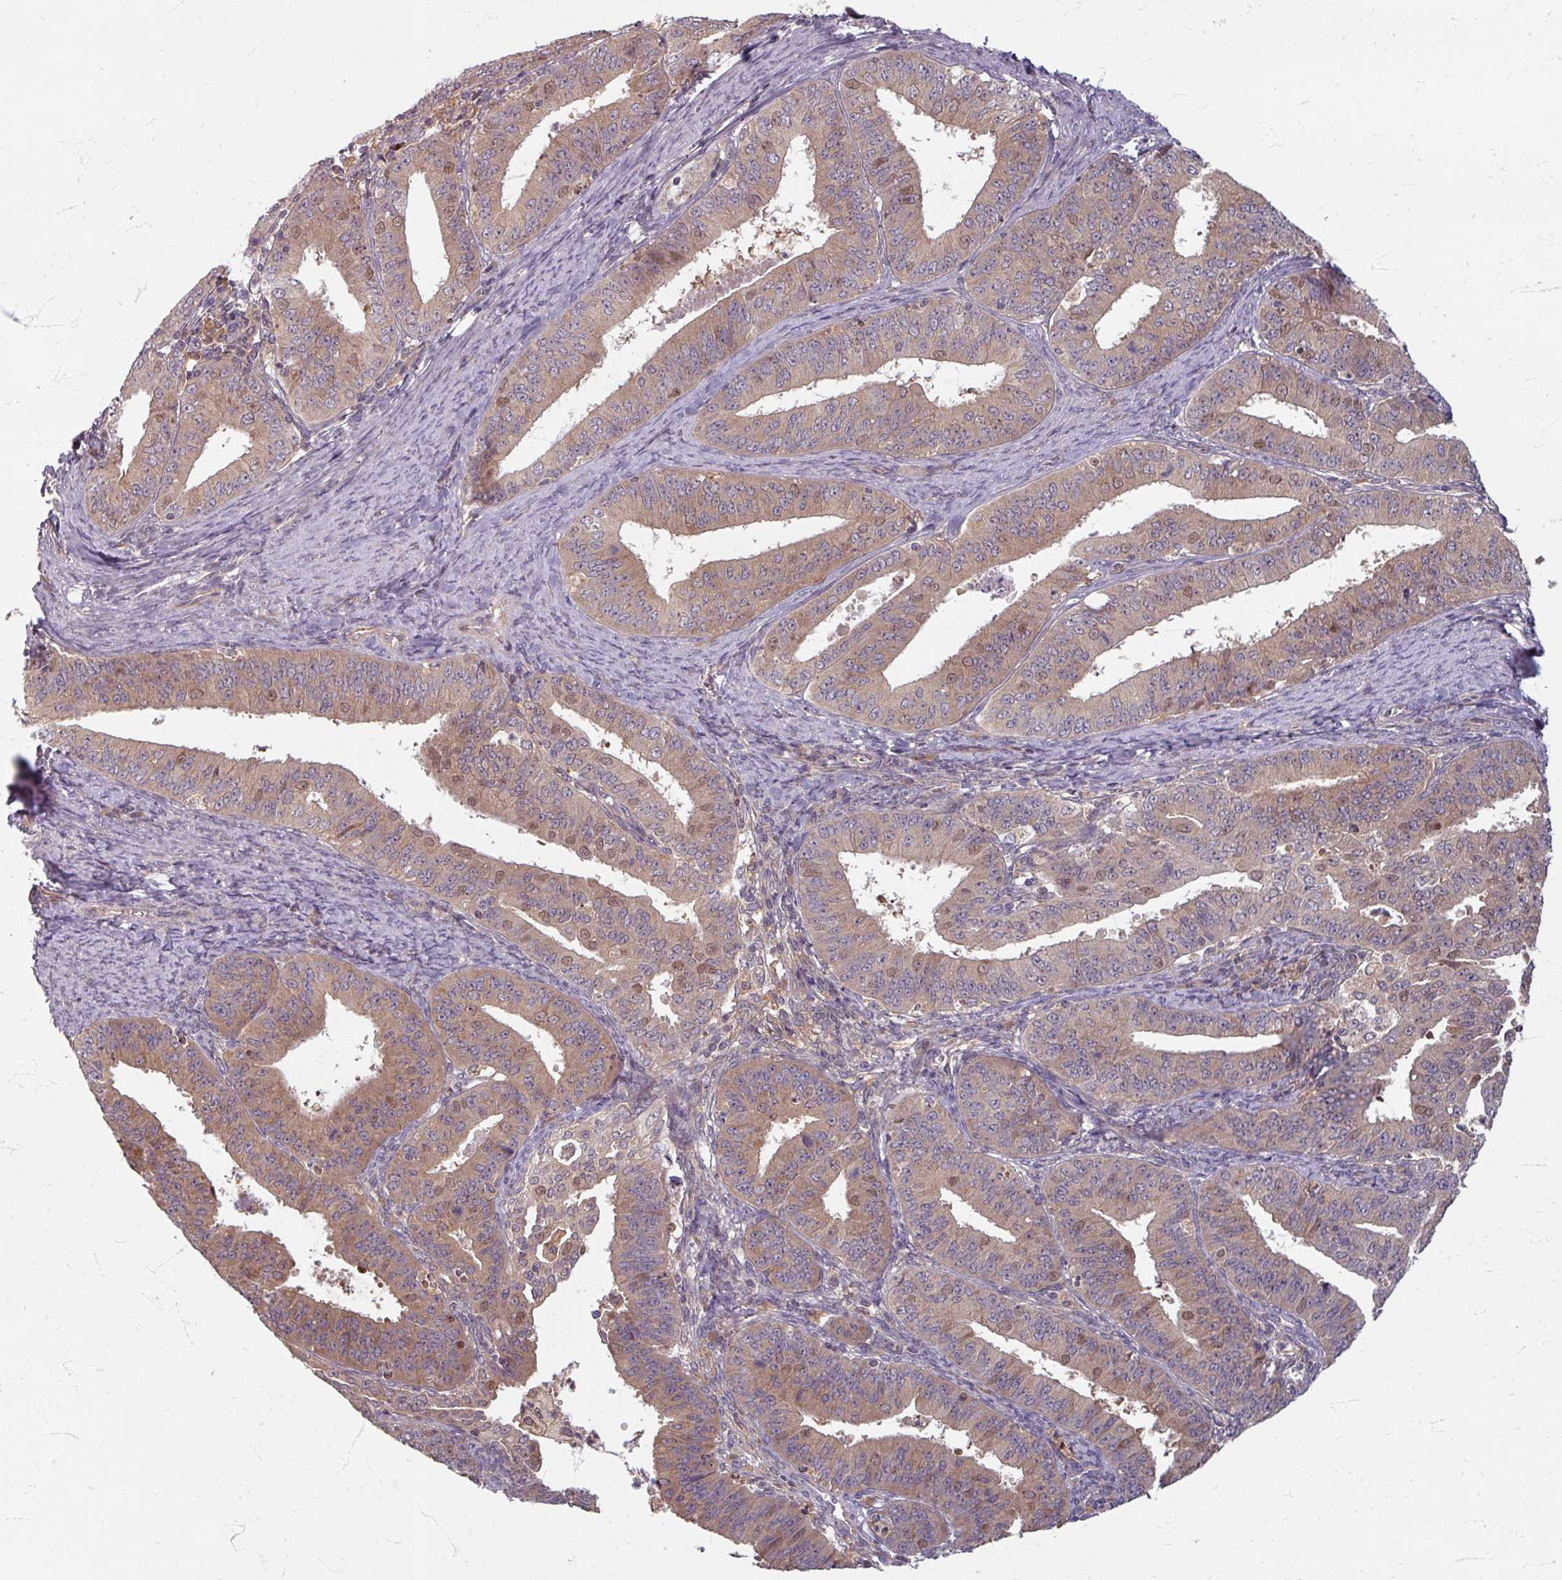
{"staining": {"intensity": "moderate", "quantity": ">75%", "location": "cytoplasmic/membranous,nuclear"}, "tissue": "endometrial cancer", "cell_type": "Tumor cells", "image_type": "cancer", "snomed": [{"axis": "morphology", "description": "Adenocarcinoma, NOS"}, {"axis": "topography", "description": "Endometrium"}], "caption": "Endometrial cancer stained for a protein (brown) shows moderate cytoplasmic/membranous and nuclear positive positivity in approximately >75% of tumor cells.", "gene": "STAM", "patient": {"sex": "female", "age": 73}}